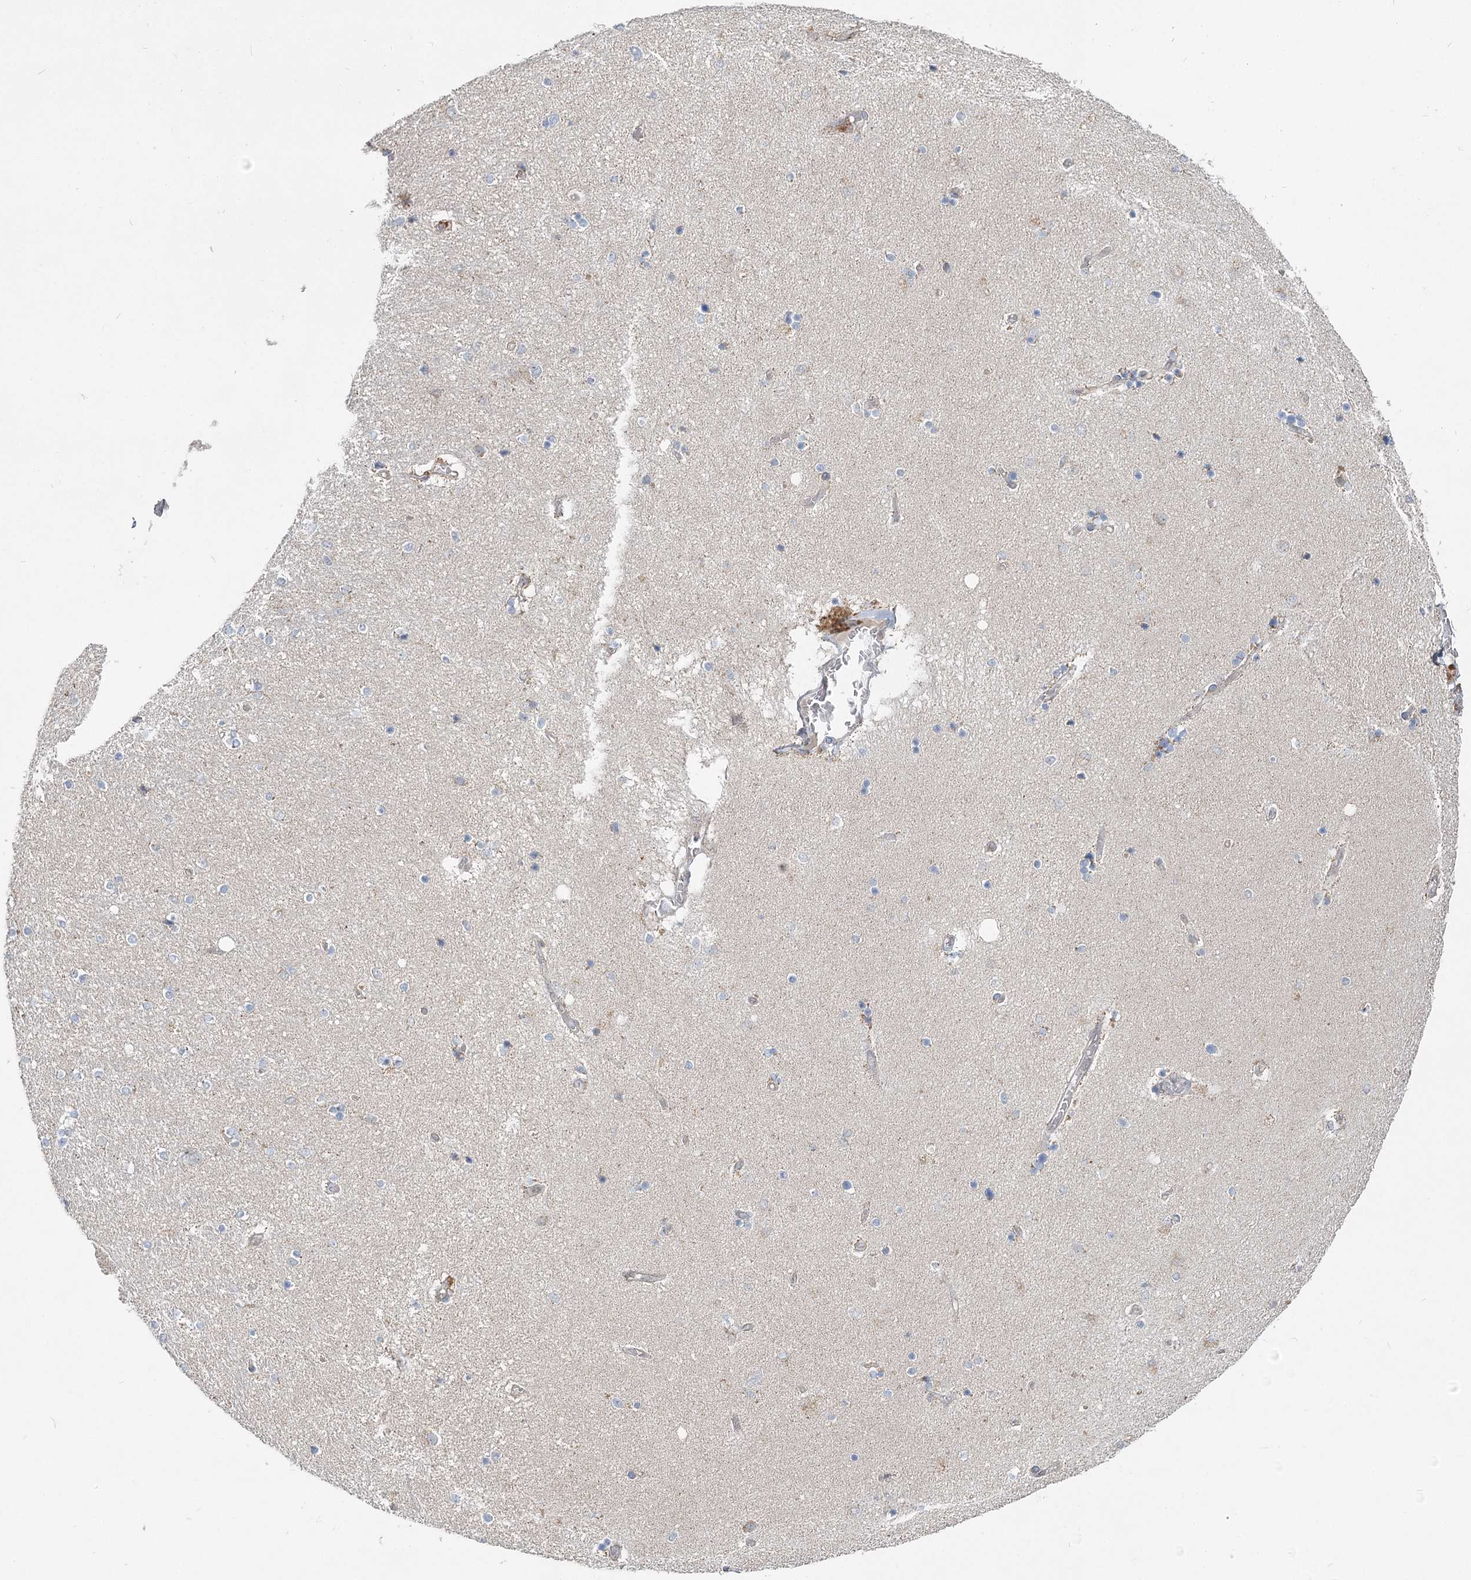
{"staining": {"intensity": "negative", "quantity": "none", "location": "none"}, "tissue": "hippocampus", "cell_type": "Glial cells", "image_type": "normal", "snomed": [{"axis": "morphology", "description": "Normal tissue, NOS"}, {"axis": "topography", "description": "Hippocampus"}], "caption": "Glial cells are negative for brown protein staining in benign hippocampus.", "gene": "THNSL1", "patient": {"sex": "female", "age": 54}}